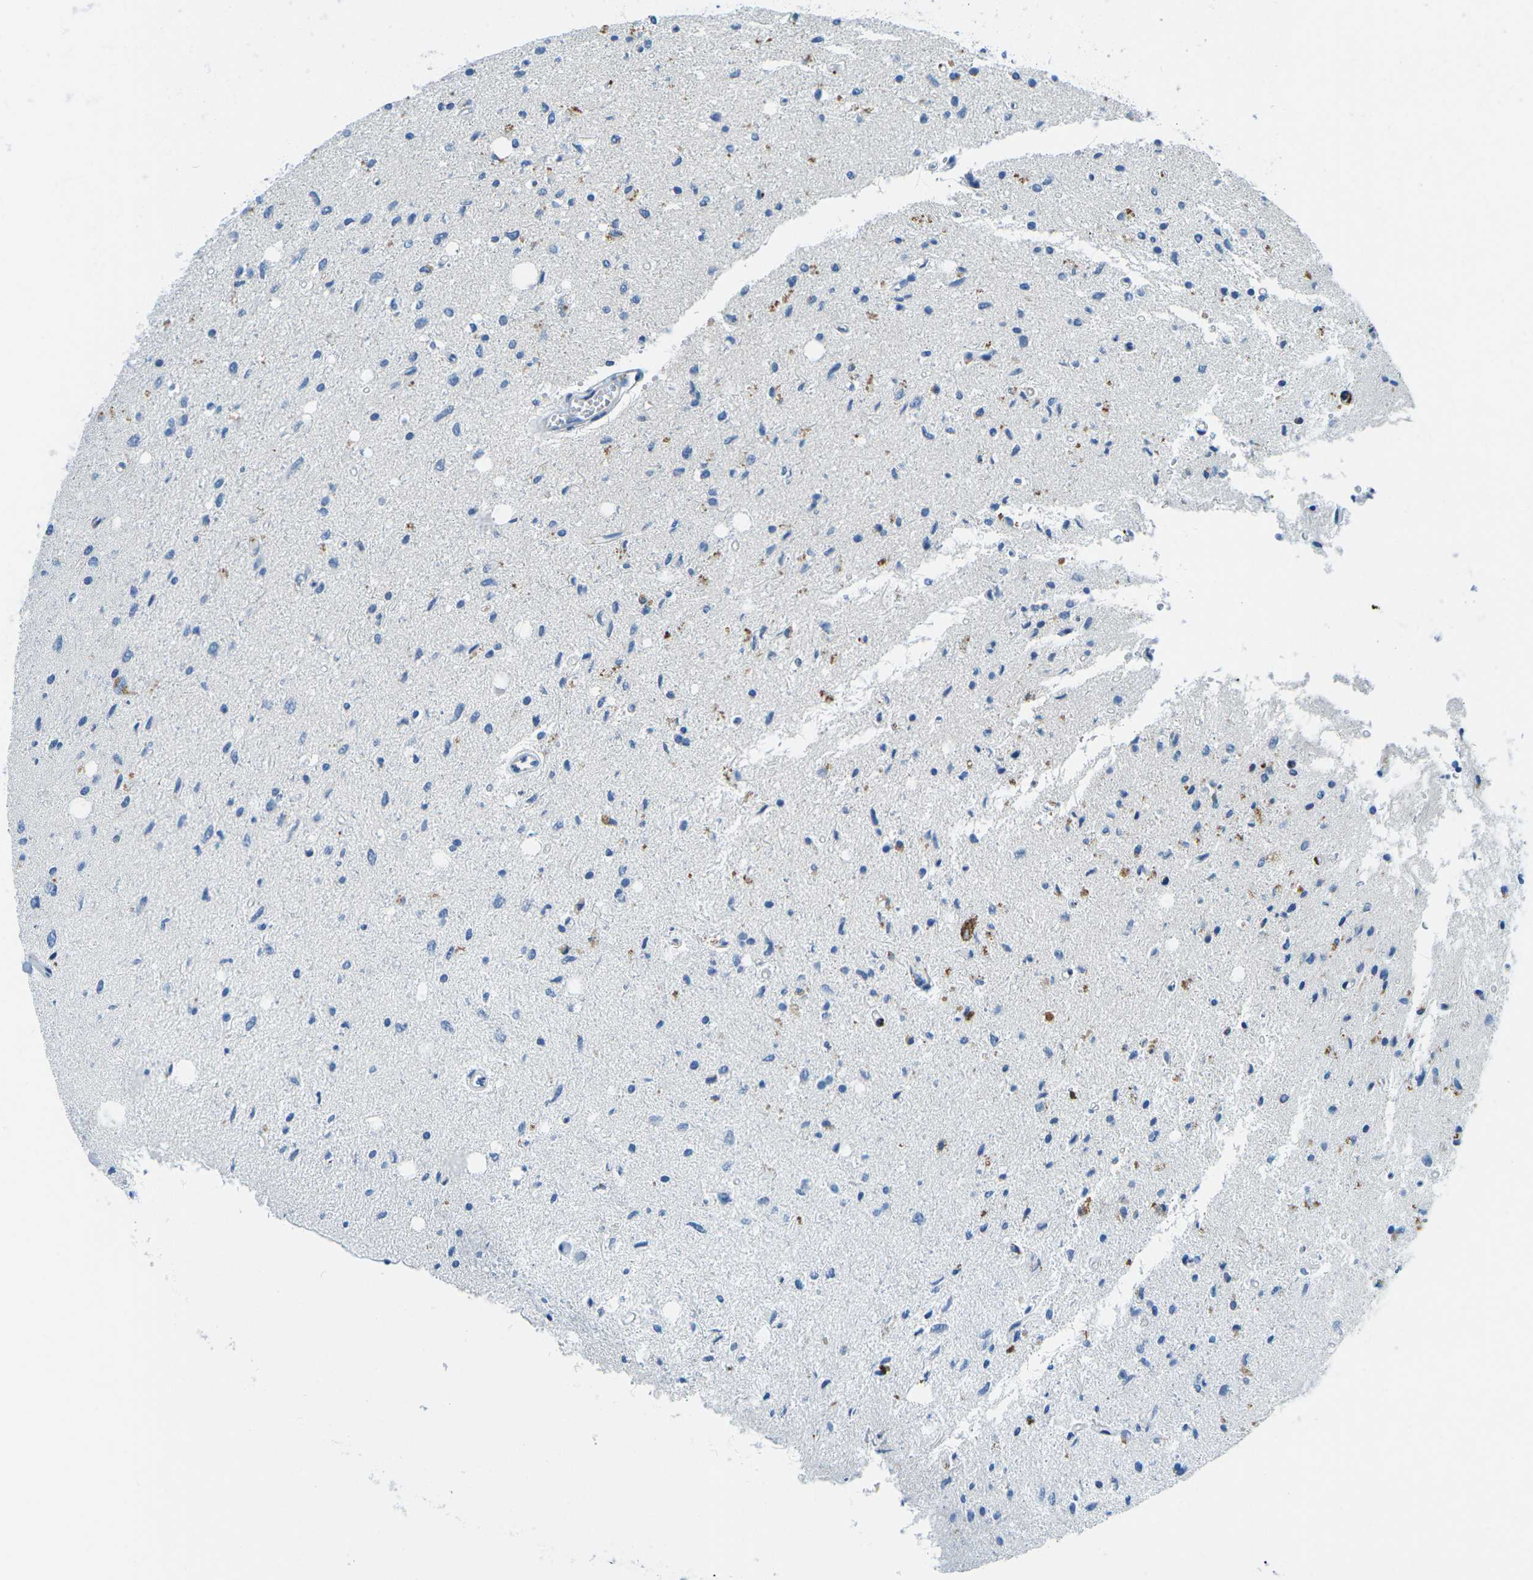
{"staining": {"intensity": "negative", "quantity": "none", "location": "none"}, "tissue": "glioma", "cell_type": "Tumor cells", "image_type": "cancer", "snomed": [{"axis": "morphology", "description": "Glioma, malignant, Low grade"}, {"axis": "topography", "description": "Brain"}], "caption": "Tumor cells are negative for protein expression in human malignant low-grade glioma.", "gene": "CFB", "patient": {"sex": "male", "age": 77}}